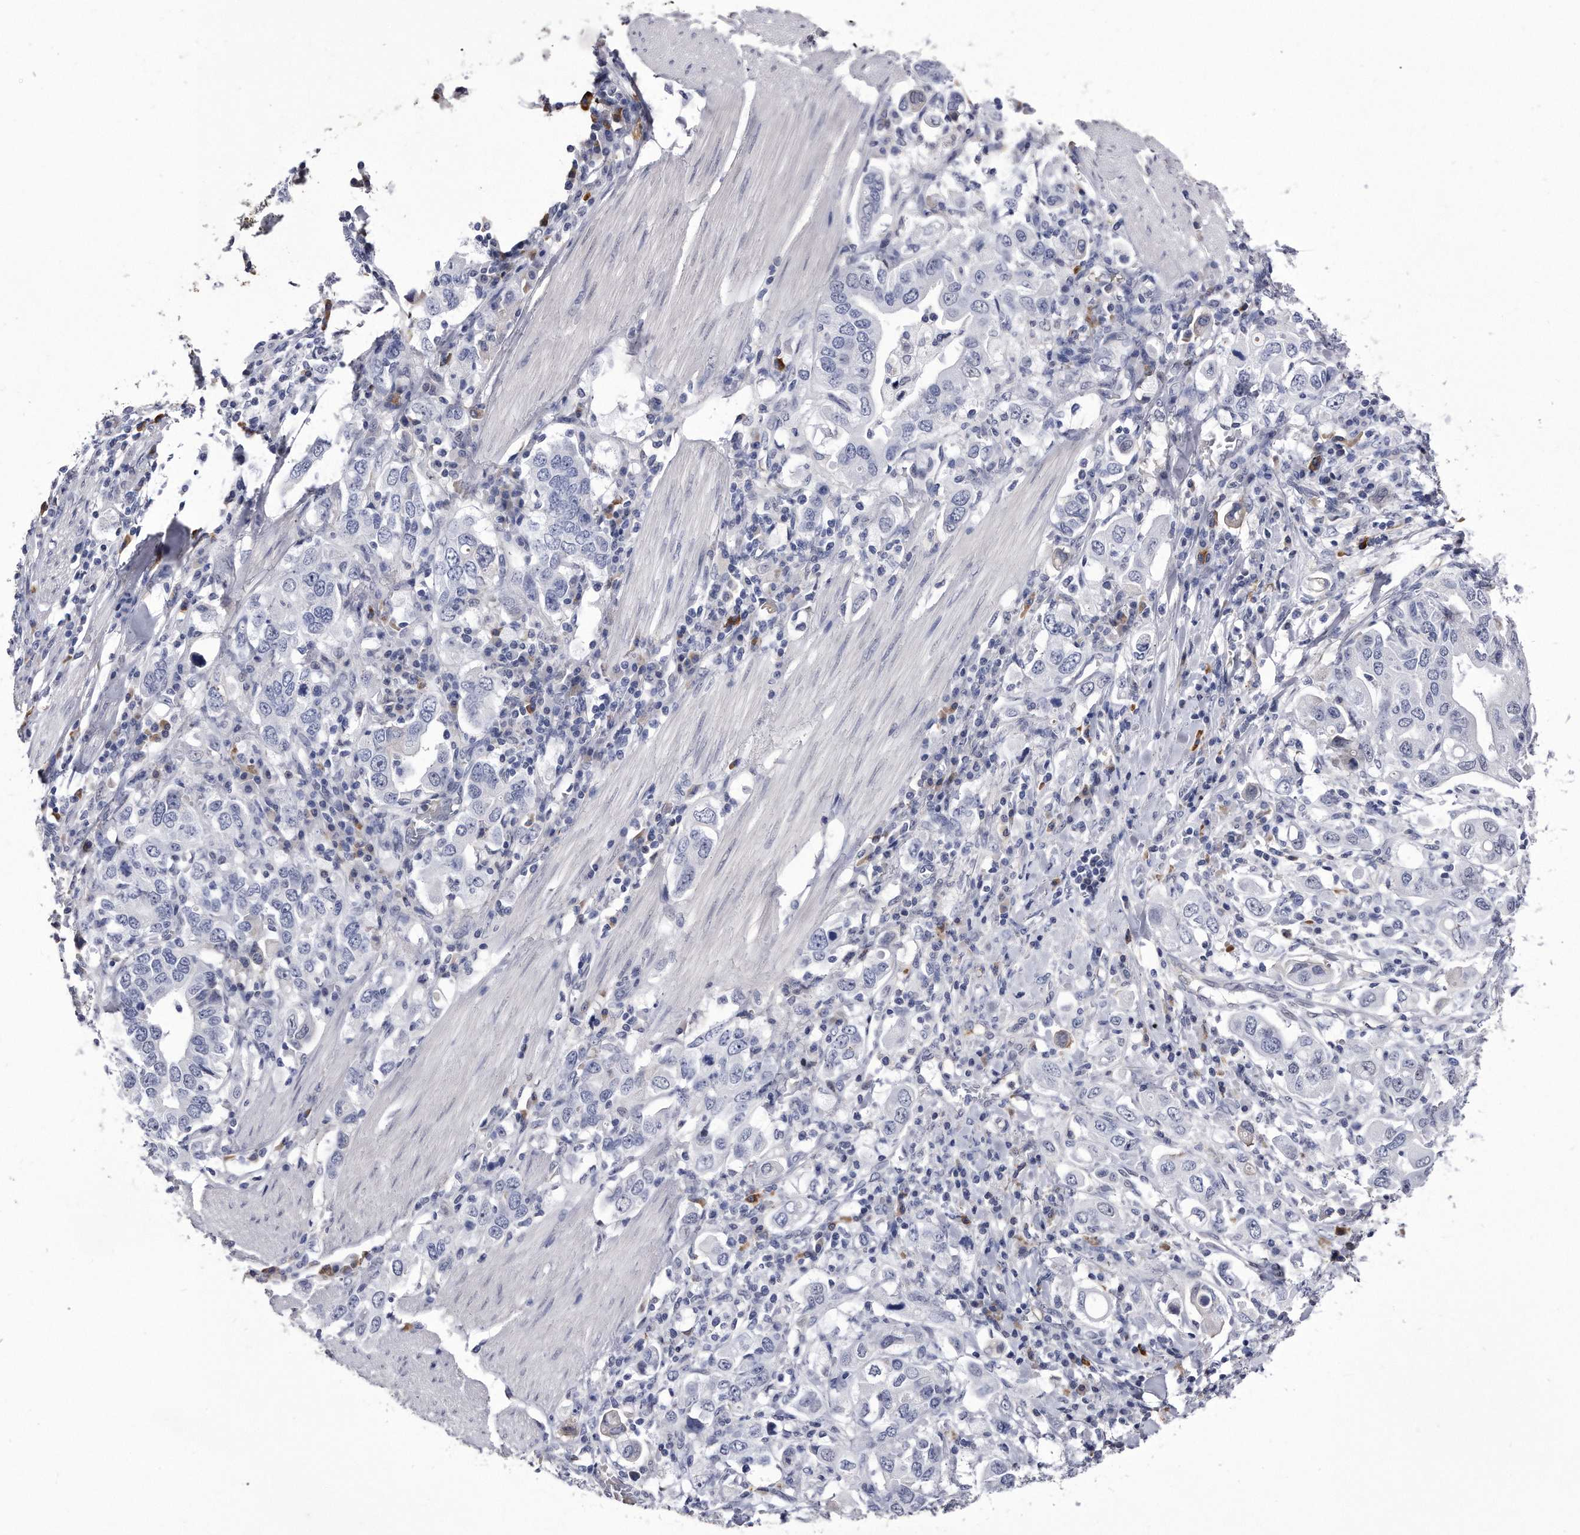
{"staining": {"intensity": "negative", "quantity": "none", "location": "none"}, "tissue": "stomach cancer", "cell_type": "Tumor cells", "image_type": "cancer", "snomed": [{"axis": "morphology", "description": "Adenocarcinoma, NOS"}, {"axis": "topography", "description": "Stomach, upper"}], "caption": "Immunohistochemistry (IHC) of stomach cancer (adenocarcinoma) reveals no positivity in tumor cells.", "gene": "KCTD8", "patient": {"sex": "male", "age": 62}}